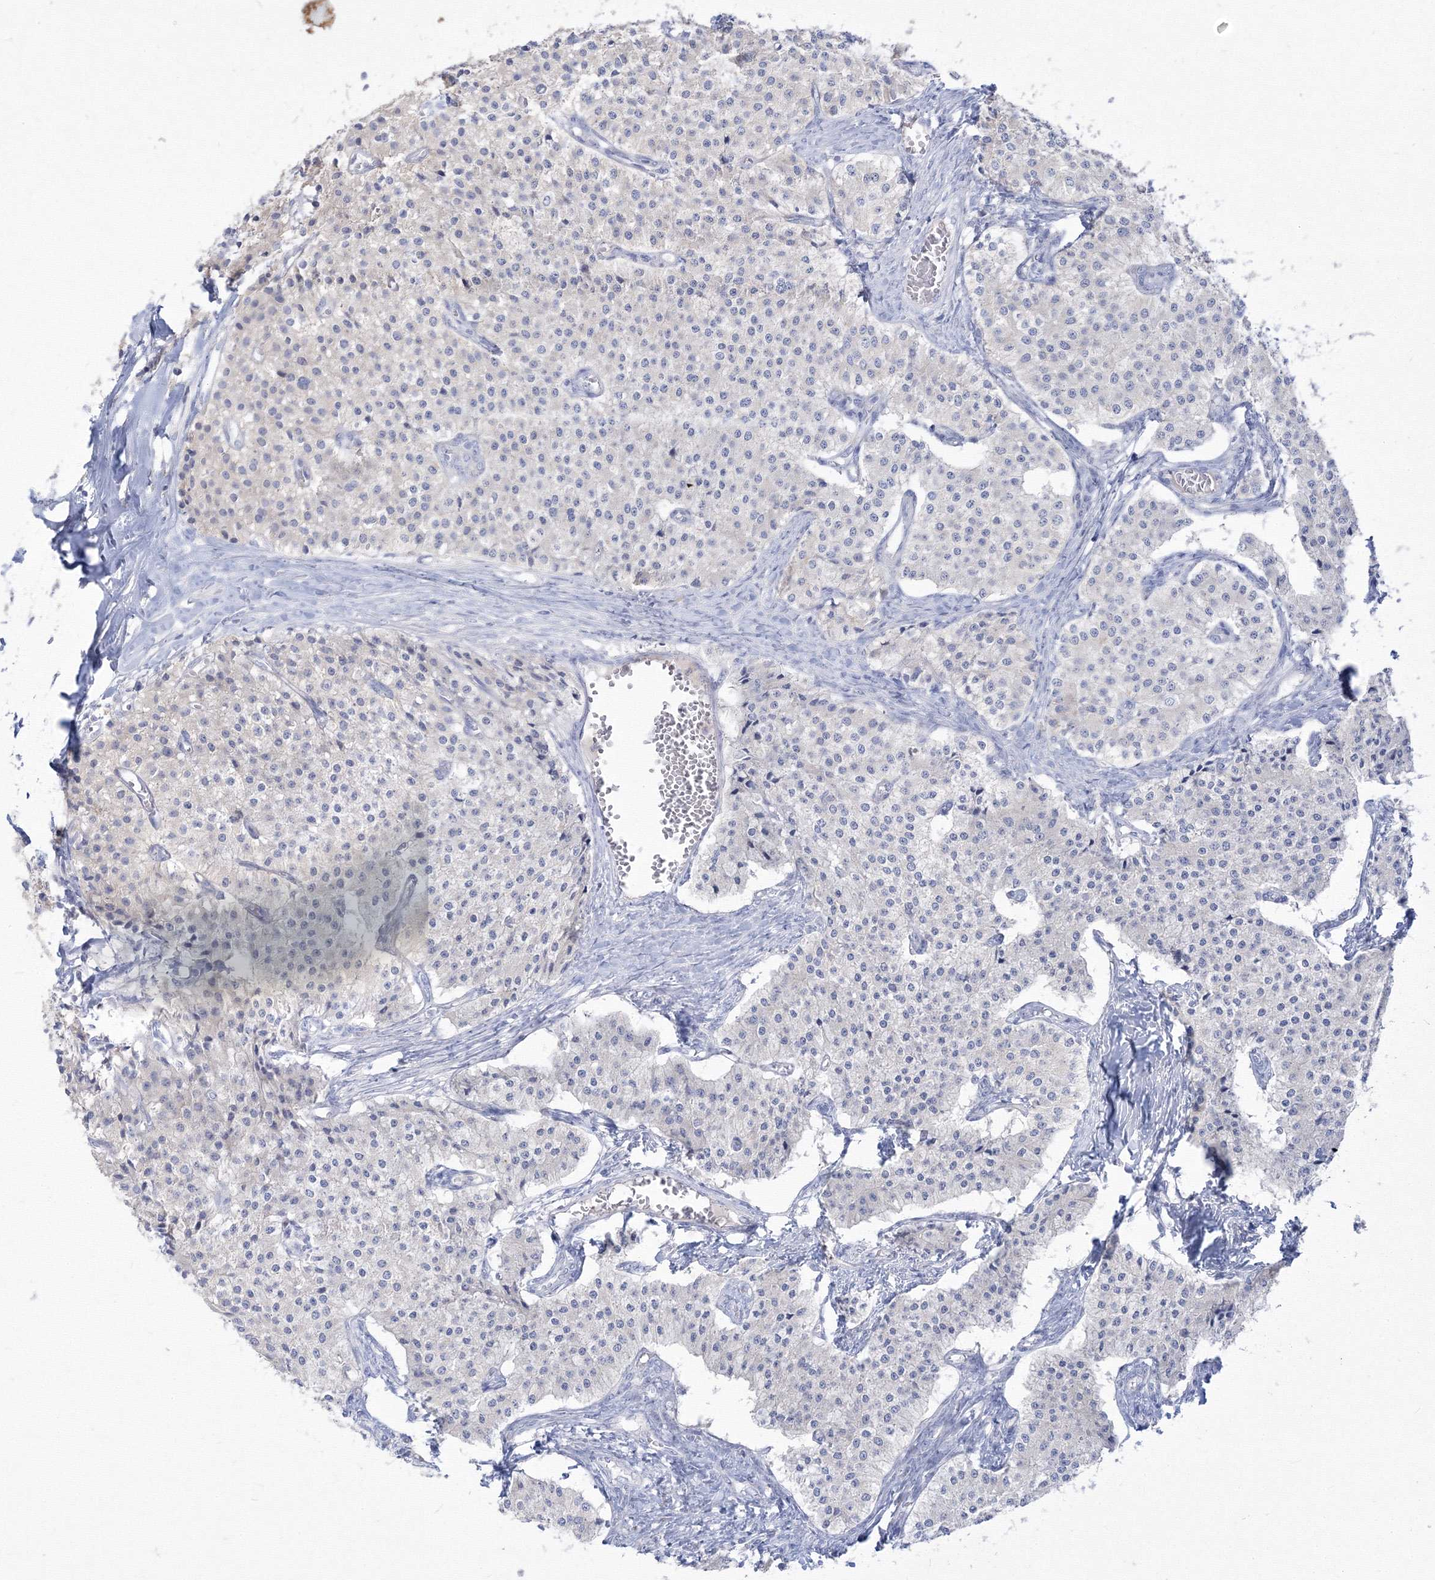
{"staining": {"intensity": "negative", "quantity": "none", "location": "none"}, "tissue": "carcinoid", "cell_type": "Tumor cells", "image_type": "cancer", "snomed": [{"axis": "morphology", "description": "Carcinoid, malignant, NOS"}, {"axis": "topography", "description": "Colon"}], "caption": "This is a photomicrograph of IHC staining of carcinoid, which shows no staining in tumor cells. (DAB immunohistochemistry, high magnification).", "gene": "FBXL8", "patient": {"sex": "female", "age": 52}}